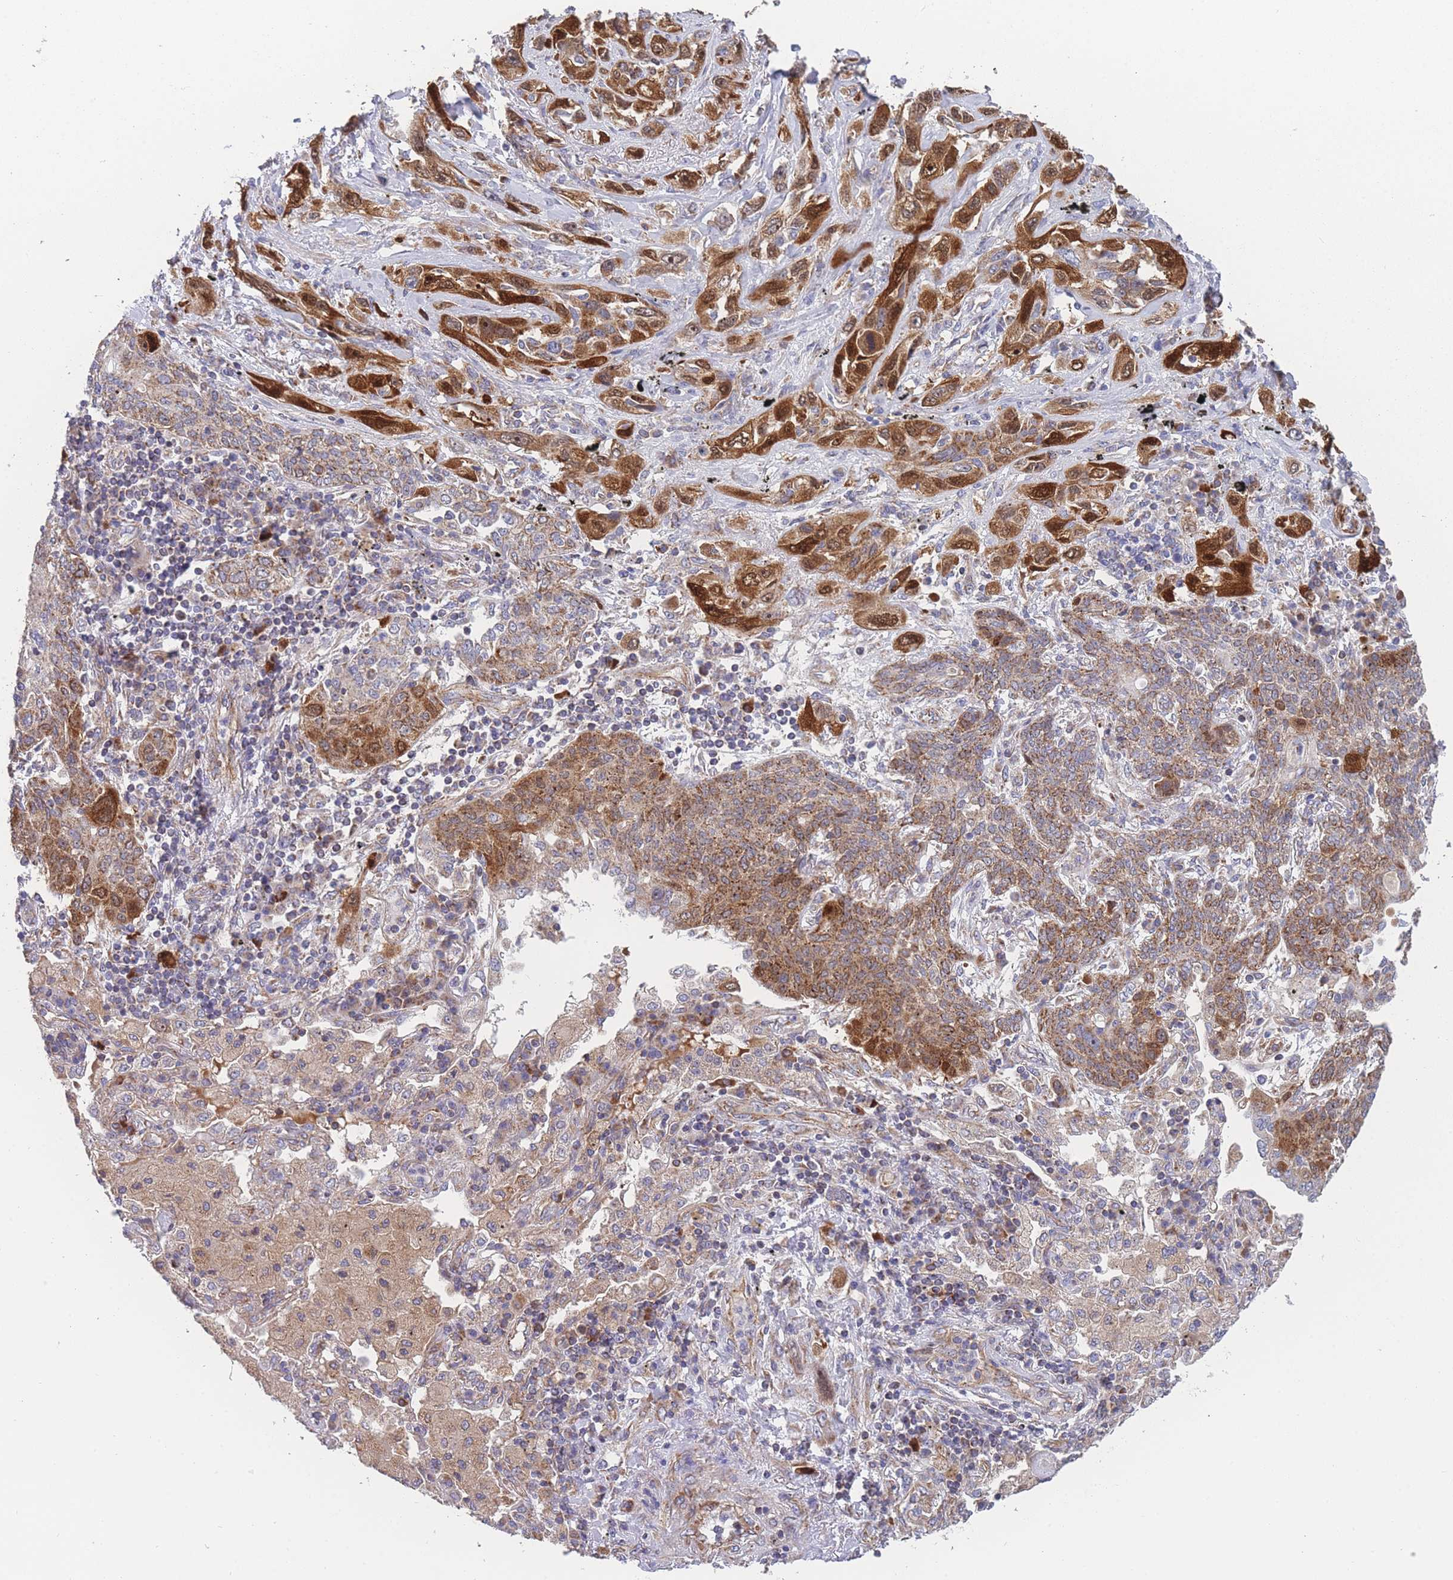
{"staining": {"intensity": "strong", "quantity": "25%-75%", "location": "cytoplasmic/membranous,nuclear"}, "tissue": "lung cancer", "cell_type": "Tumor cells", "image_type": "cancer", "snomed": [{"axis": "morphology", "description": "Squamous cell carcinoma, NOS"}, {"axis": "topography", "description": "Lung"}], "caption": "Human lung squamous cell carcinoma stained with a brown dye reveals strong cytoplasmic/membranous and nuclear positive expression in about 25%-75% of tumor cells.", "gene": "MTRES1", "patient": {"sex": "female", "age": 70}}